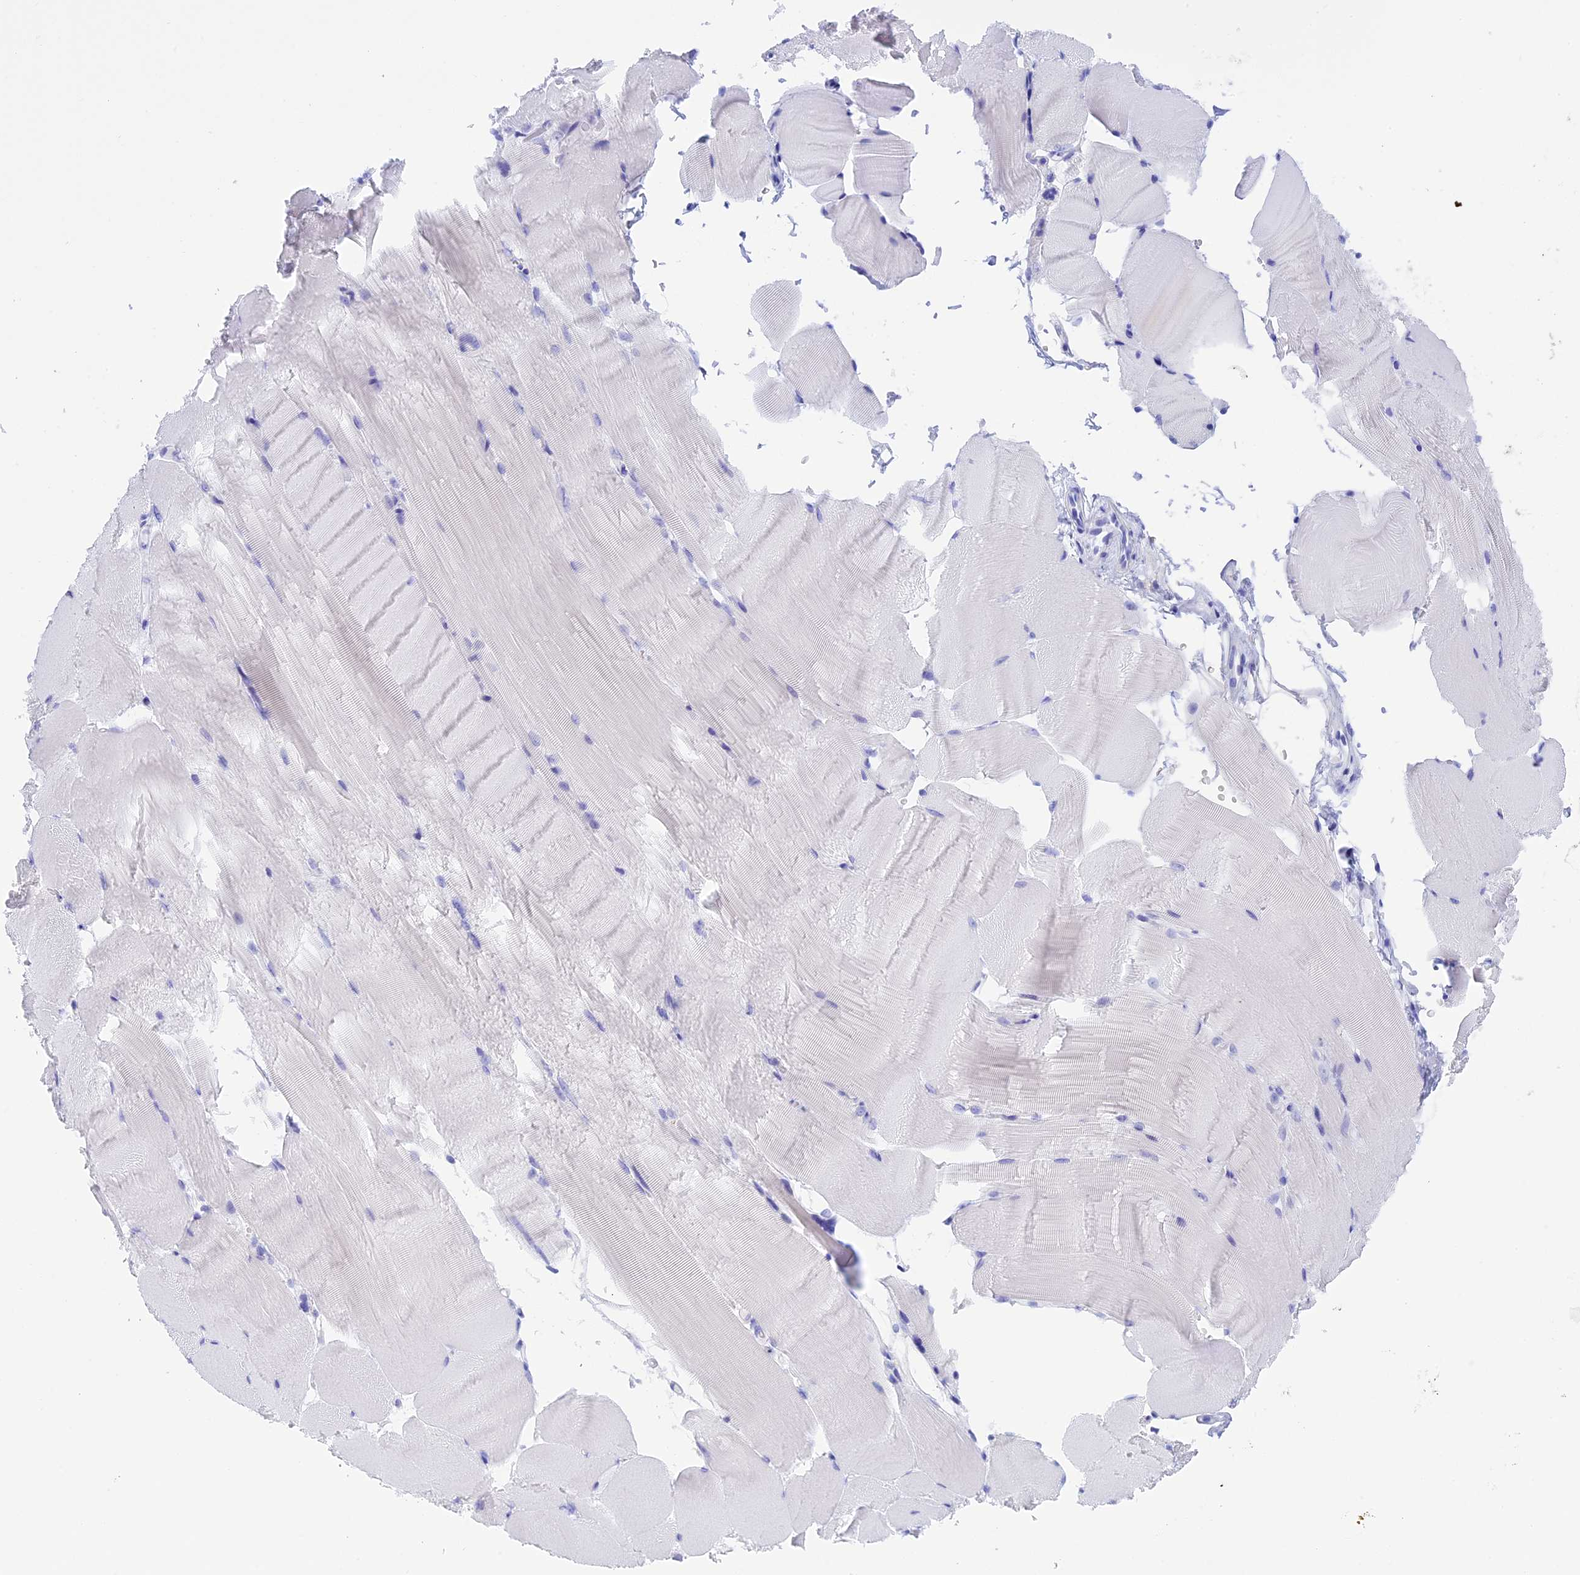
{"staining": {"intensity": "negative", "quantity": "none", "location": "none"}, "tissue": "skeletal muscle", "cell_type": "Myocytes", "image_type": "normal", "snomed": [{"axis": "morphology", "description": "Normal tissue, NOS"}, {"axis": "topography", "description": "Skeletal muscle"}, {"axis": "topography", "description": "Parathyroid gland"}], "caption": "Immunohistochemistry of benign skeletal muscle demonstrates no staining in myocytes.", "gene": "BRI3", "patient": {"sex": "female", "age": 37}}